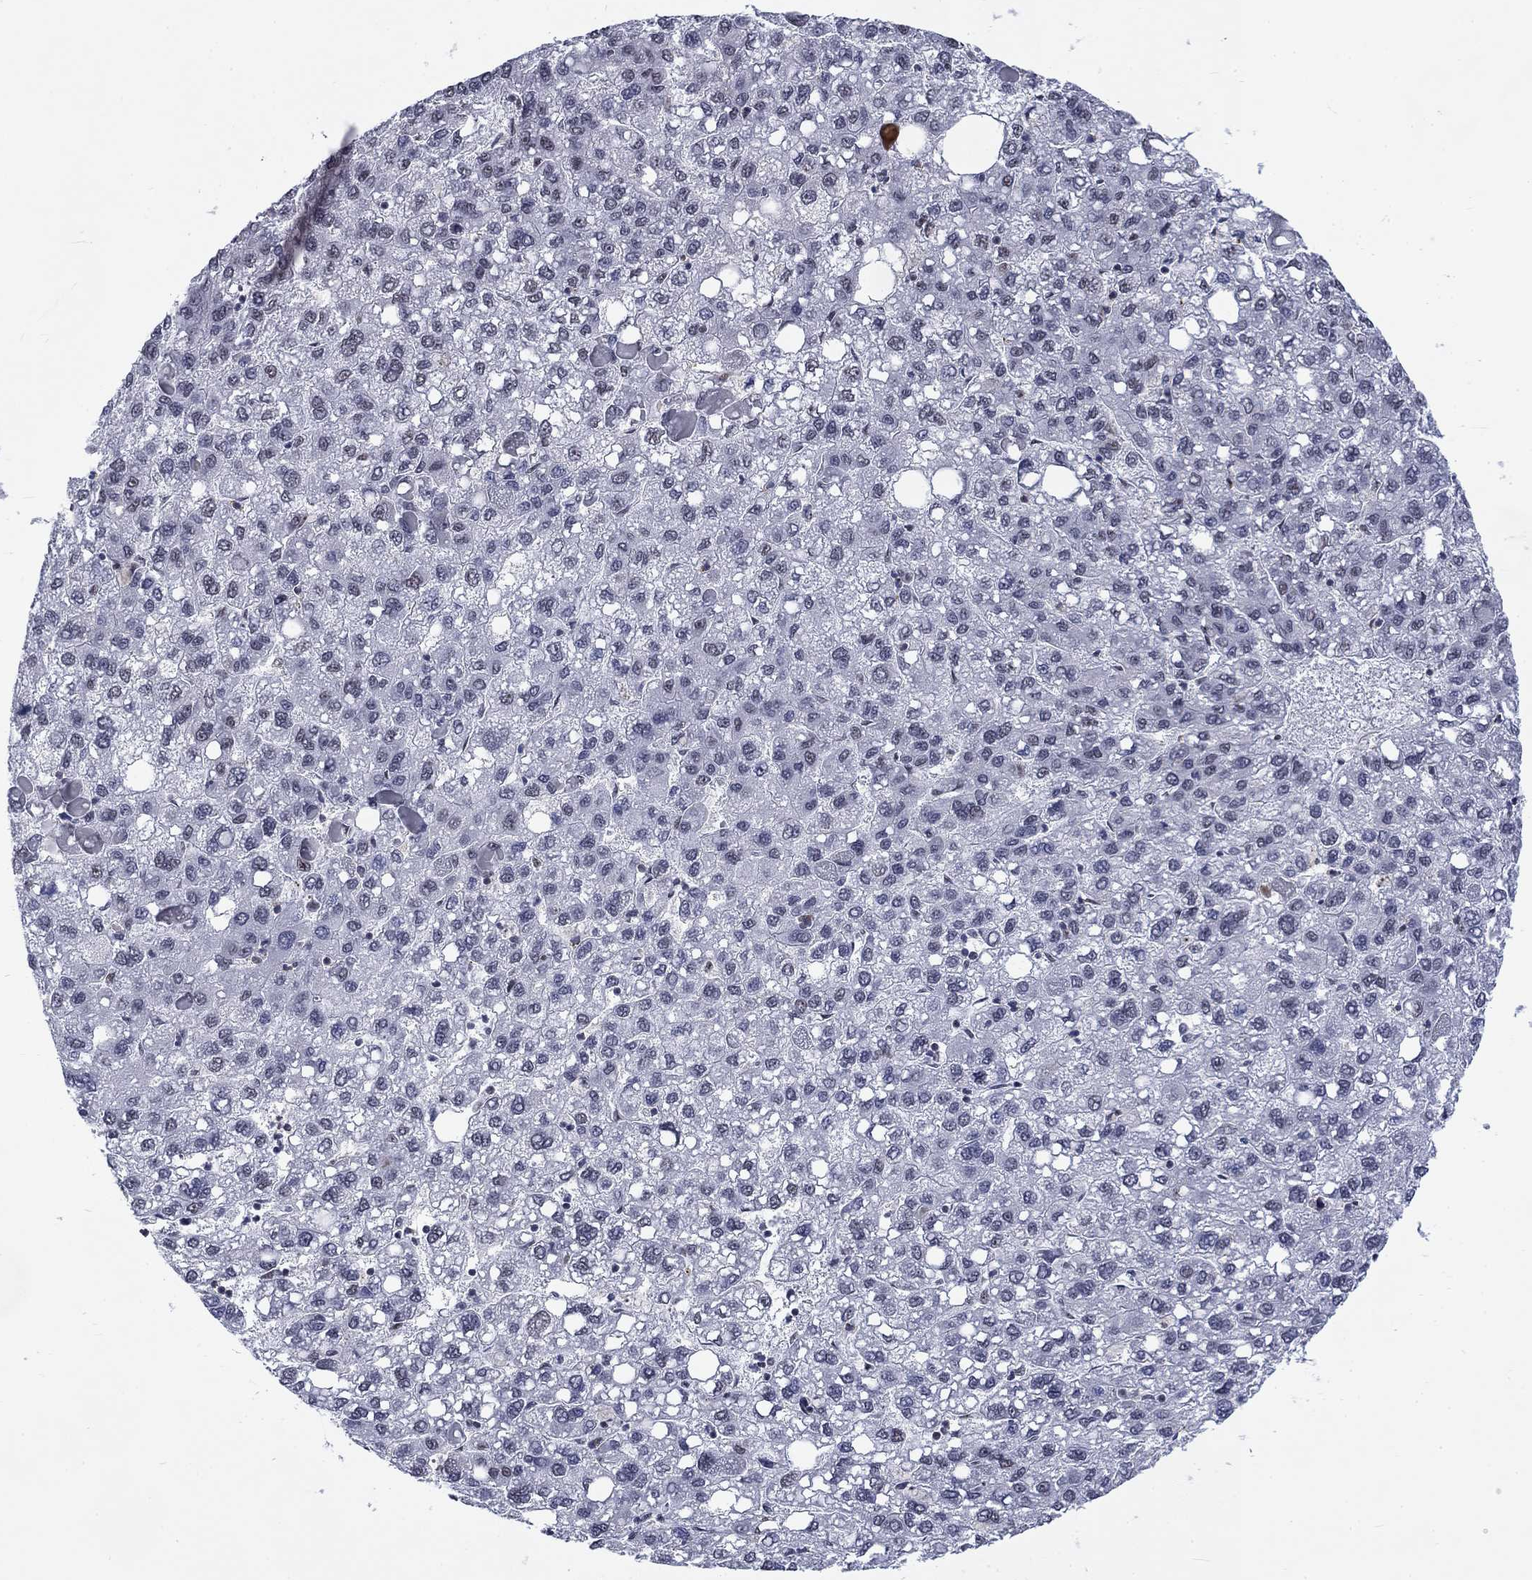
{"staining": {"intensity": "negative", "quantity": "none", "location": "none"}, "tissue": "liver cancer", "cell_type": "Tumor cells", "image_type": "cancer", "snomed": [{"axis": "morphology", "description": "Carcinoma, Hepatocellular, NOS"}, {"axis": "topography", "description": "Liver"}], "caption": "There is no significant positivity in tumor cells of liver hepatocellular carcinoma.", "gene": "CSRNP3", "patient": {"sex": "female", "age": 82}}